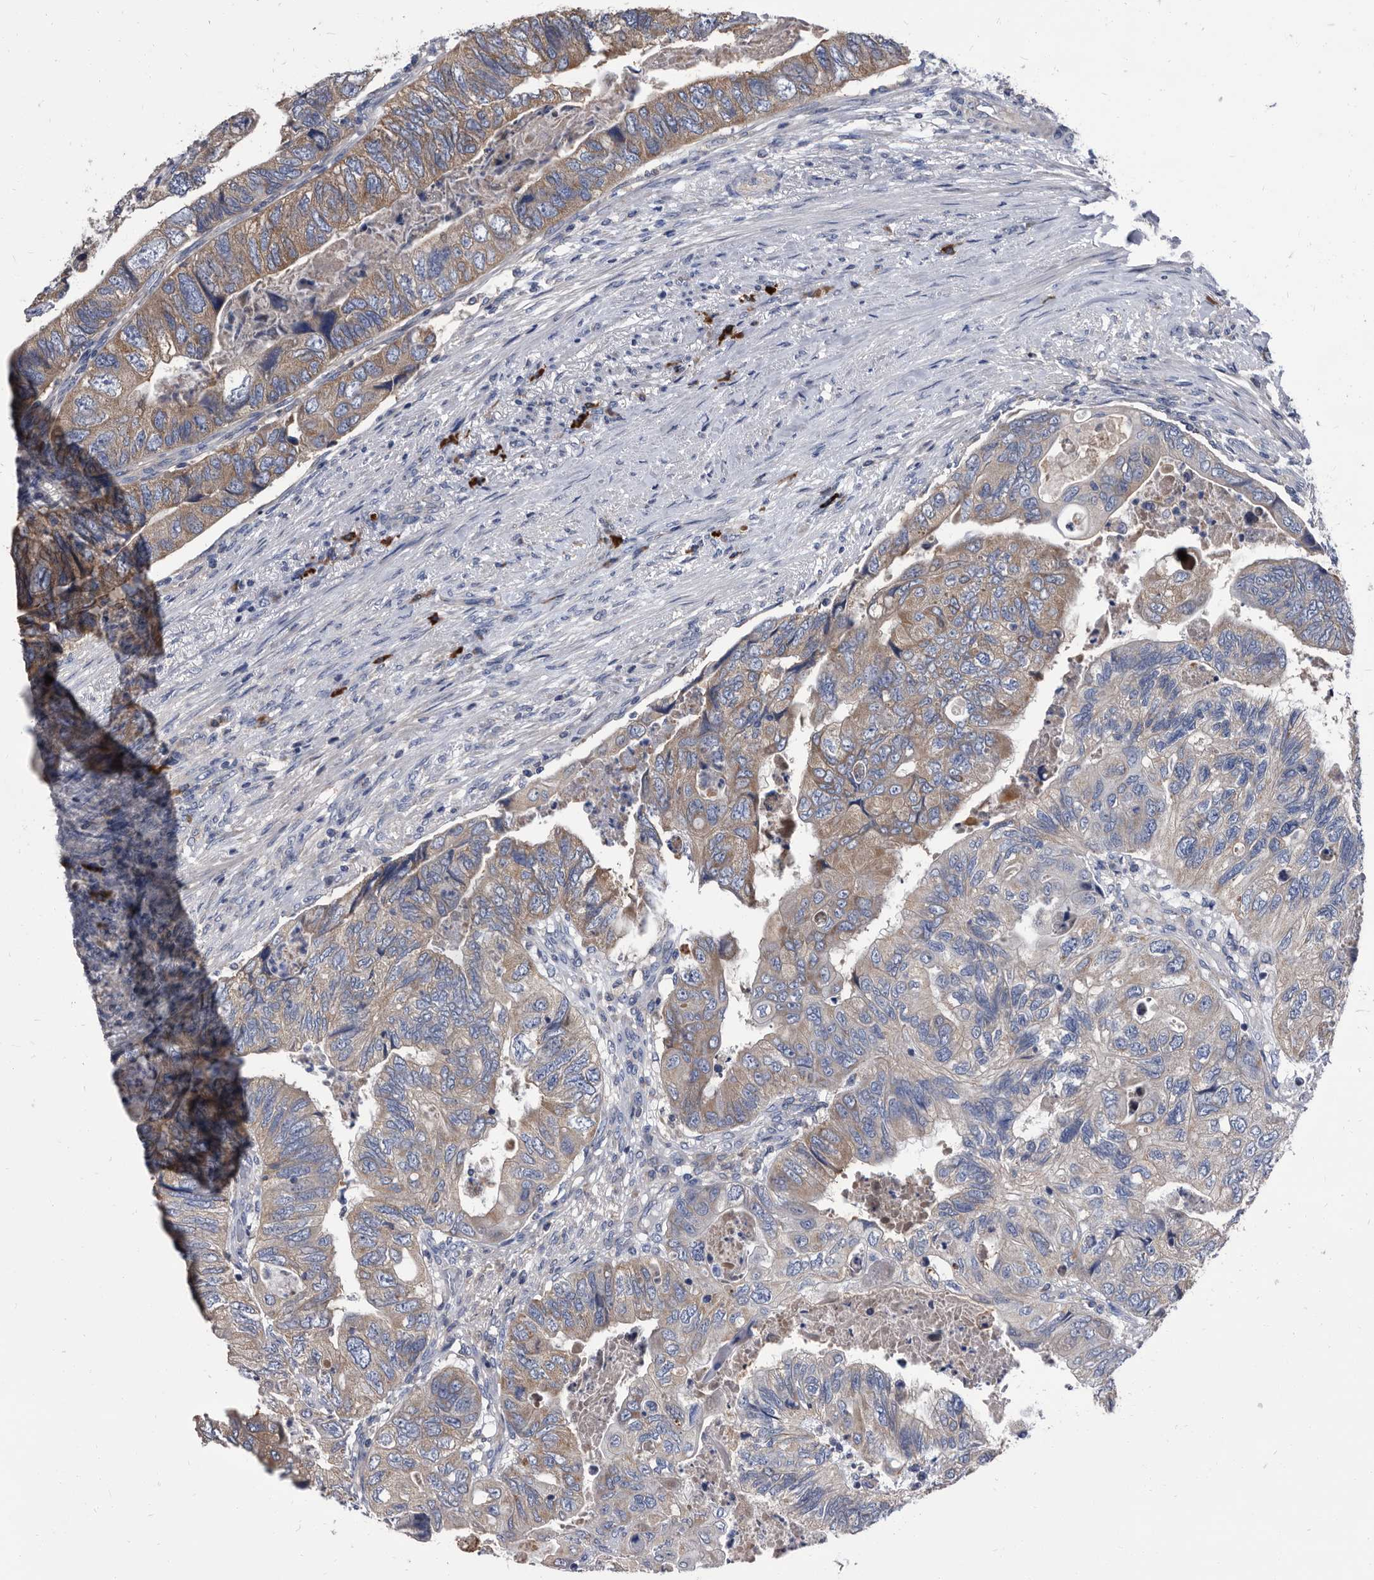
{"staining": {"intensity": "moderate", "quantity": ">75%", "location": "cytoplasmic/membranous"}, "tissue": "colorectal cancer", "cell_type": "Tumor cells", "image_type": "cancer", "snomed": [{"axis": "morphology", "description": "Adenocarcinoma, NOS"}, {"axis": "topography", "description": "Rectum"}], "caption": "Immunohistochemistry staining of colorectal cancer (adenocarcinoma), which shows medium levels of moderate cytoplasmic/membranous staining in approximately >75% of tumor cells indicating moderate cytoplasmic/membranous protein expression. The staining was performed using DAB (3,3'-diaminobenzidine) (brown) for protein detection and nuclei were counterstained in hematoxylin (blue).", "gene": "DTNBP1", "patient": {"sex": "male", "age": 63}}